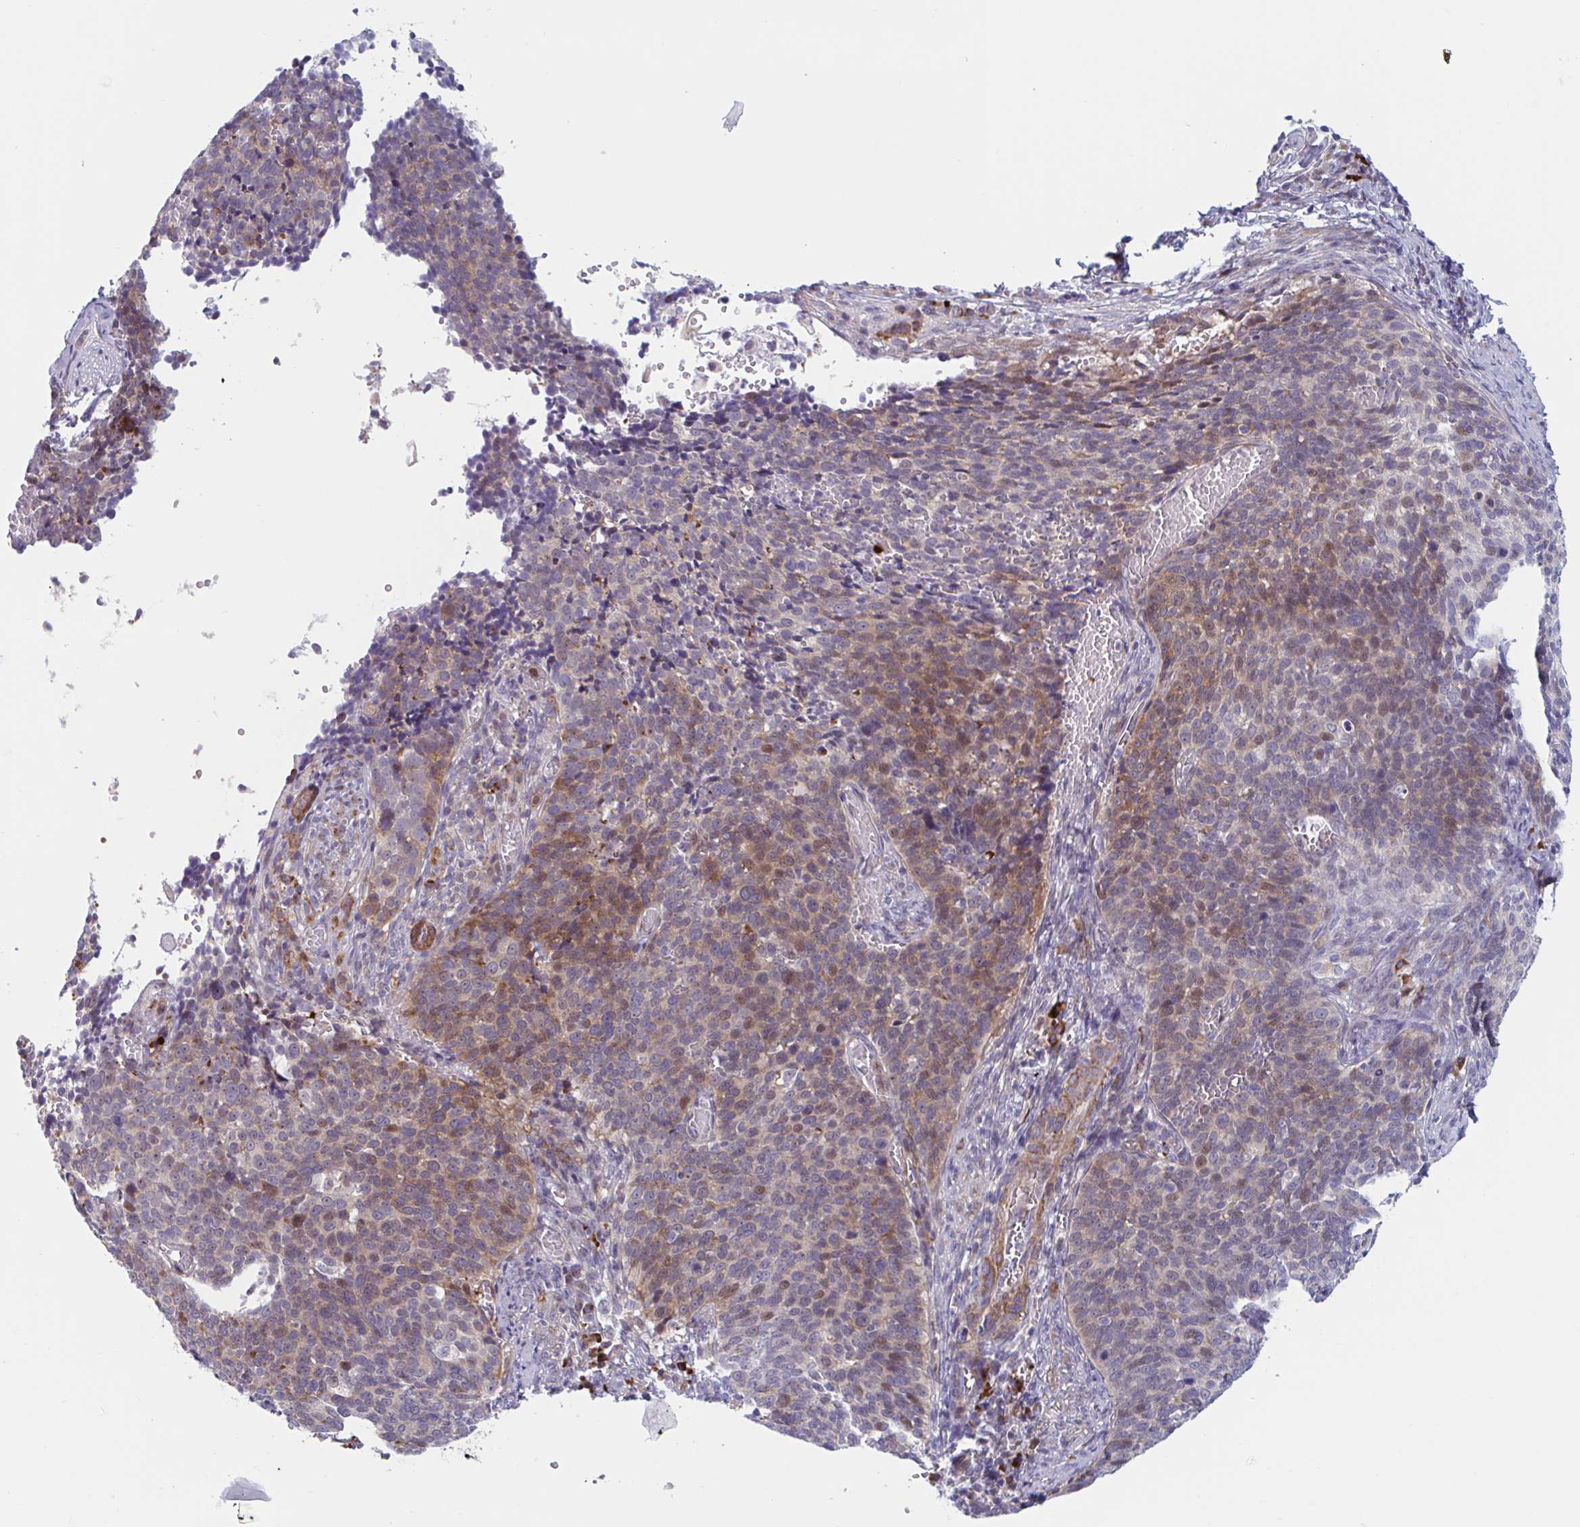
{"staining": {"intensity": "moderate", "quantity": "25%-75%", "location": "cytoplasmic/membranous,nuclear"}, "tissue": "cervical cancer", "cell_type": "Tumor cells", "image_type": "cancer", "snomed": [{"axis": "morphology", "description": "Normal tissue, NOS"}, {"axis": "morphology", "description": "Squamous cell carcinoma, NOS"}, {"axis": "topography", "description": "Cervix"}], "caption": "An immunohistochemistry histopathology image of neoplastic tissue is shown. Protein staining in brown shows moderate cytoplasmic/membranous and nuclear positivity in cervical squamous cell carcinoma within tumor cells. Using DAB (brown) and hematoxylin (blue) stains, captured at high magnification using brightfield microscopy.", "gene": "DUXA", "patient": {"sex": "female", "age": 39}}